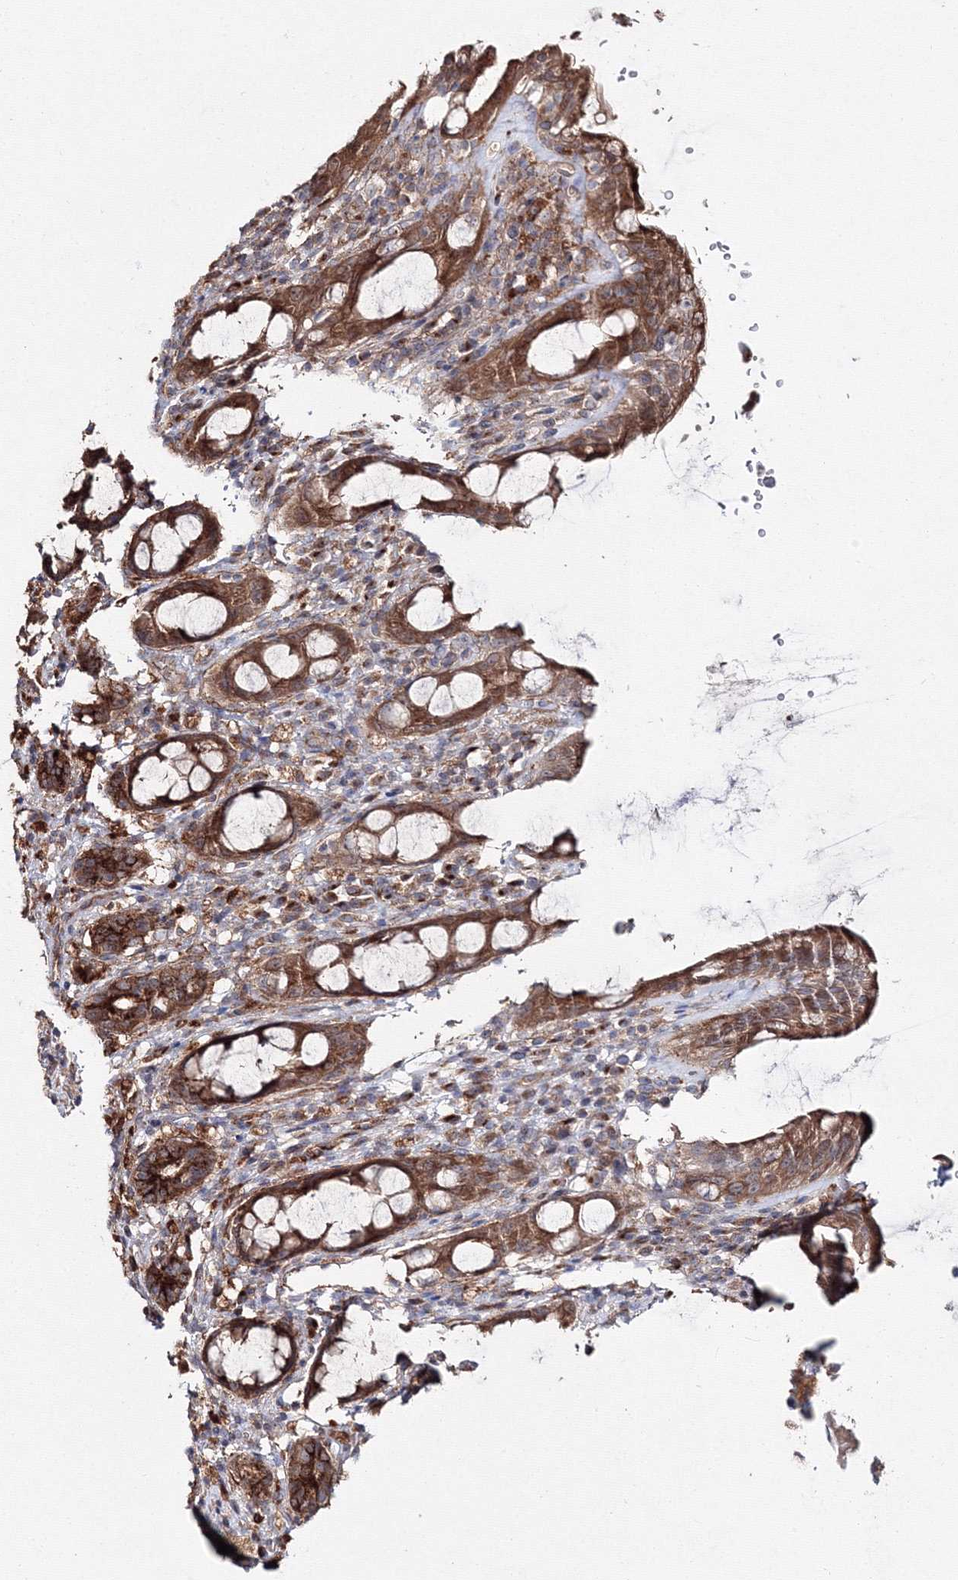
{"staining": {"intensity": "strong", "quantity": "25%-75%", "location": "cytoplasmic/membranous"}, "tissue": "rectum", "cell_type": "Glandular cells", "image_type": "normal", "snomed": [{"axis": "morphology", "description": "Normal tissue, NOS"}, {"axis": "topography", "description": "Rectum"}], "caption": "Immunohistochemical staining of unremarkable human rectum demonstrates 25%-75% levels of strong cytoplasmic/membranous protein expression in approximately 25%-75% of glandular cells. (brown staining indicates protein expression, while blue staining denotes nuclei).", "gene": "DDO", "patient": {"sex": "male", "age": 44}}